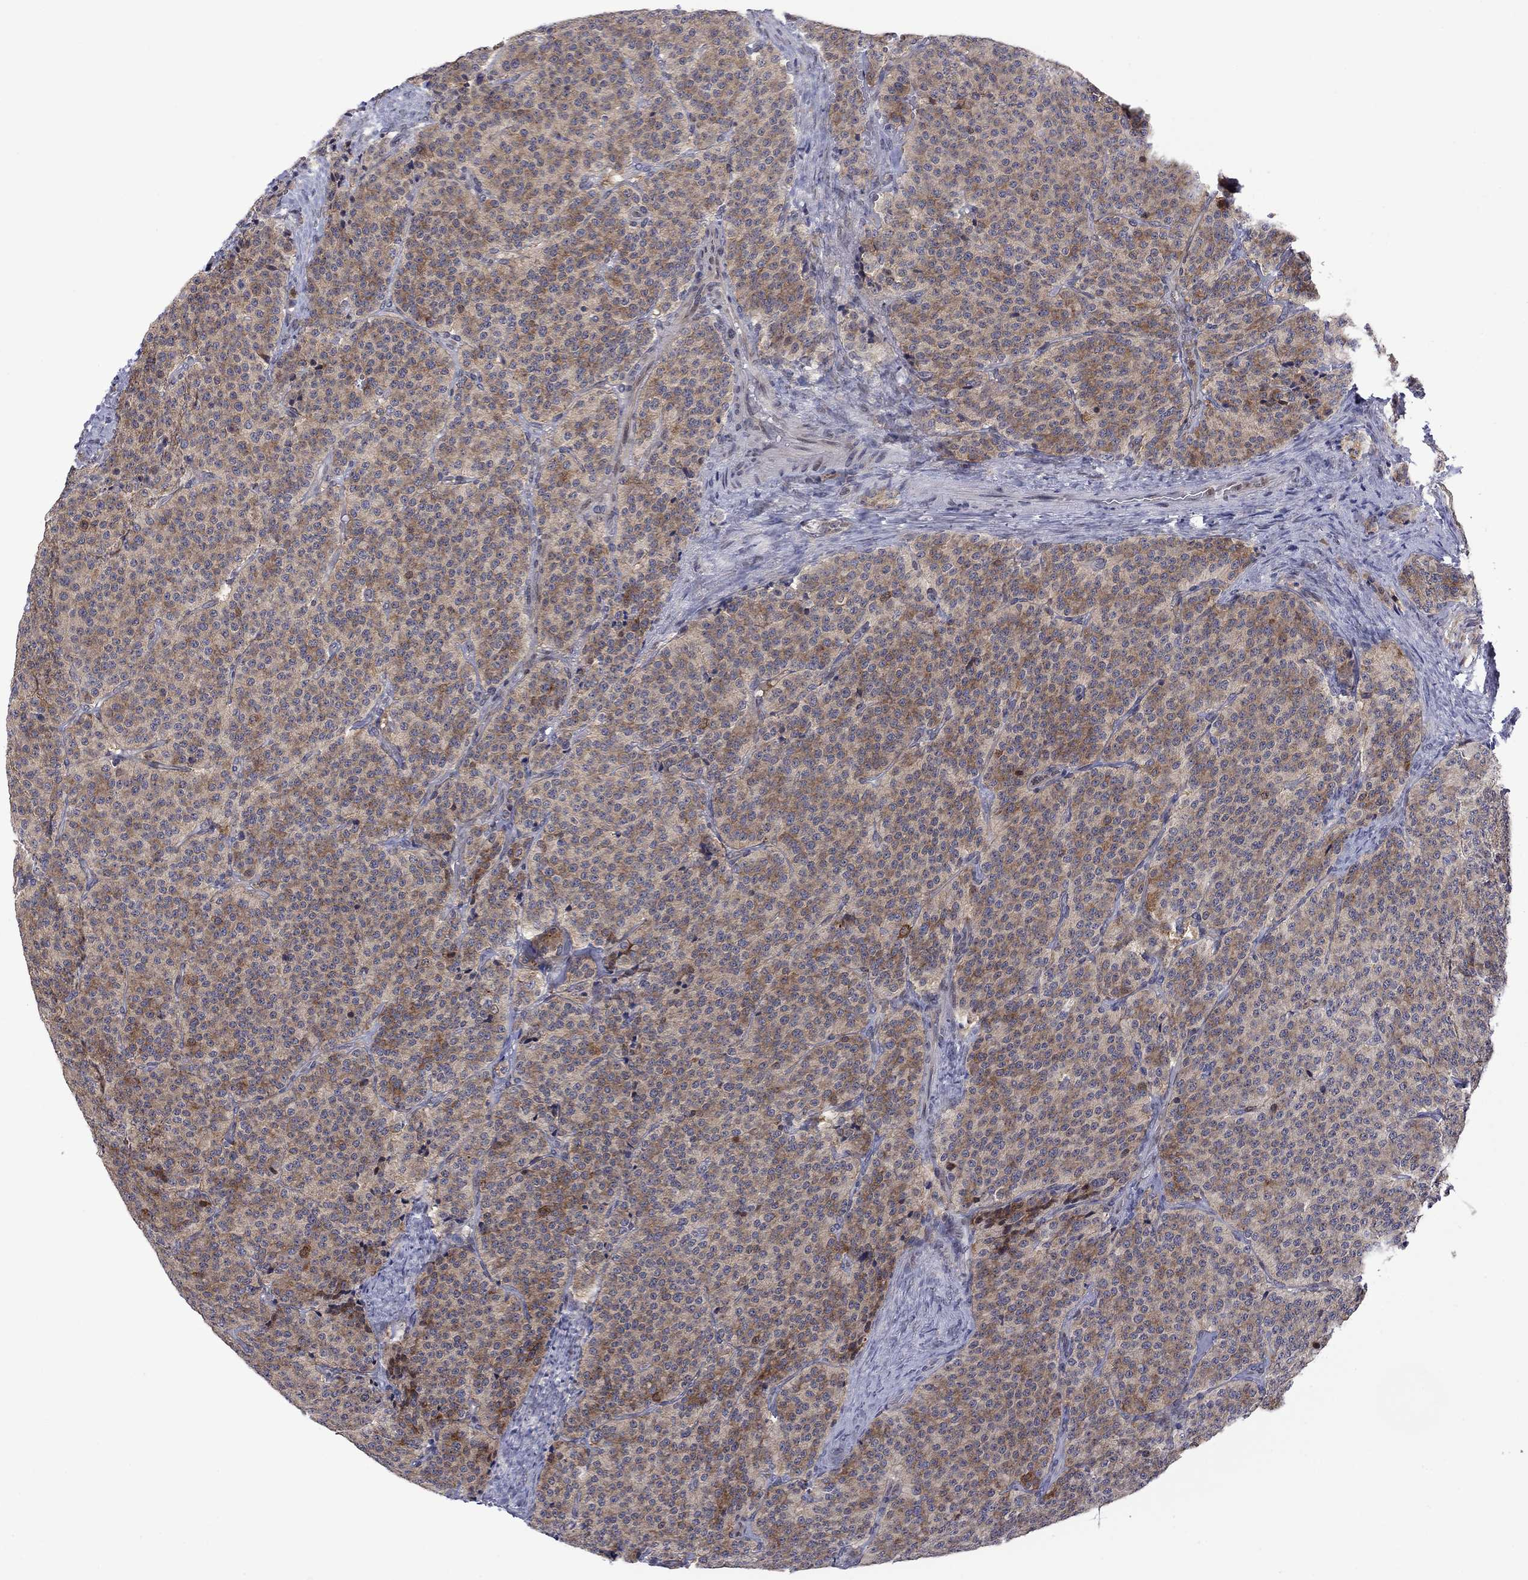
{"staining": {"intensity": "moderate", "quantity": "25%-75%", "location": "cytoplasmic/membranous"}, "tissue": "carcinoid", "cell_type": "Tumor cells", "image_type": "cancer", "snomed": [{"axis": "morphology", "description": "Carcinoid, malignant, NOS"}, {"axis": "topography", "description": "Small intestine"}], "caption": "Immunohistochemistry image of carcinoid stained for a protein (brown), which reveals medium levels of moderate cytoplasmic/membranous expression in approximately 25%-75% of tumor cells.", "gene": "TTC21B", "patient": {"sex": "female", "age": 58}}